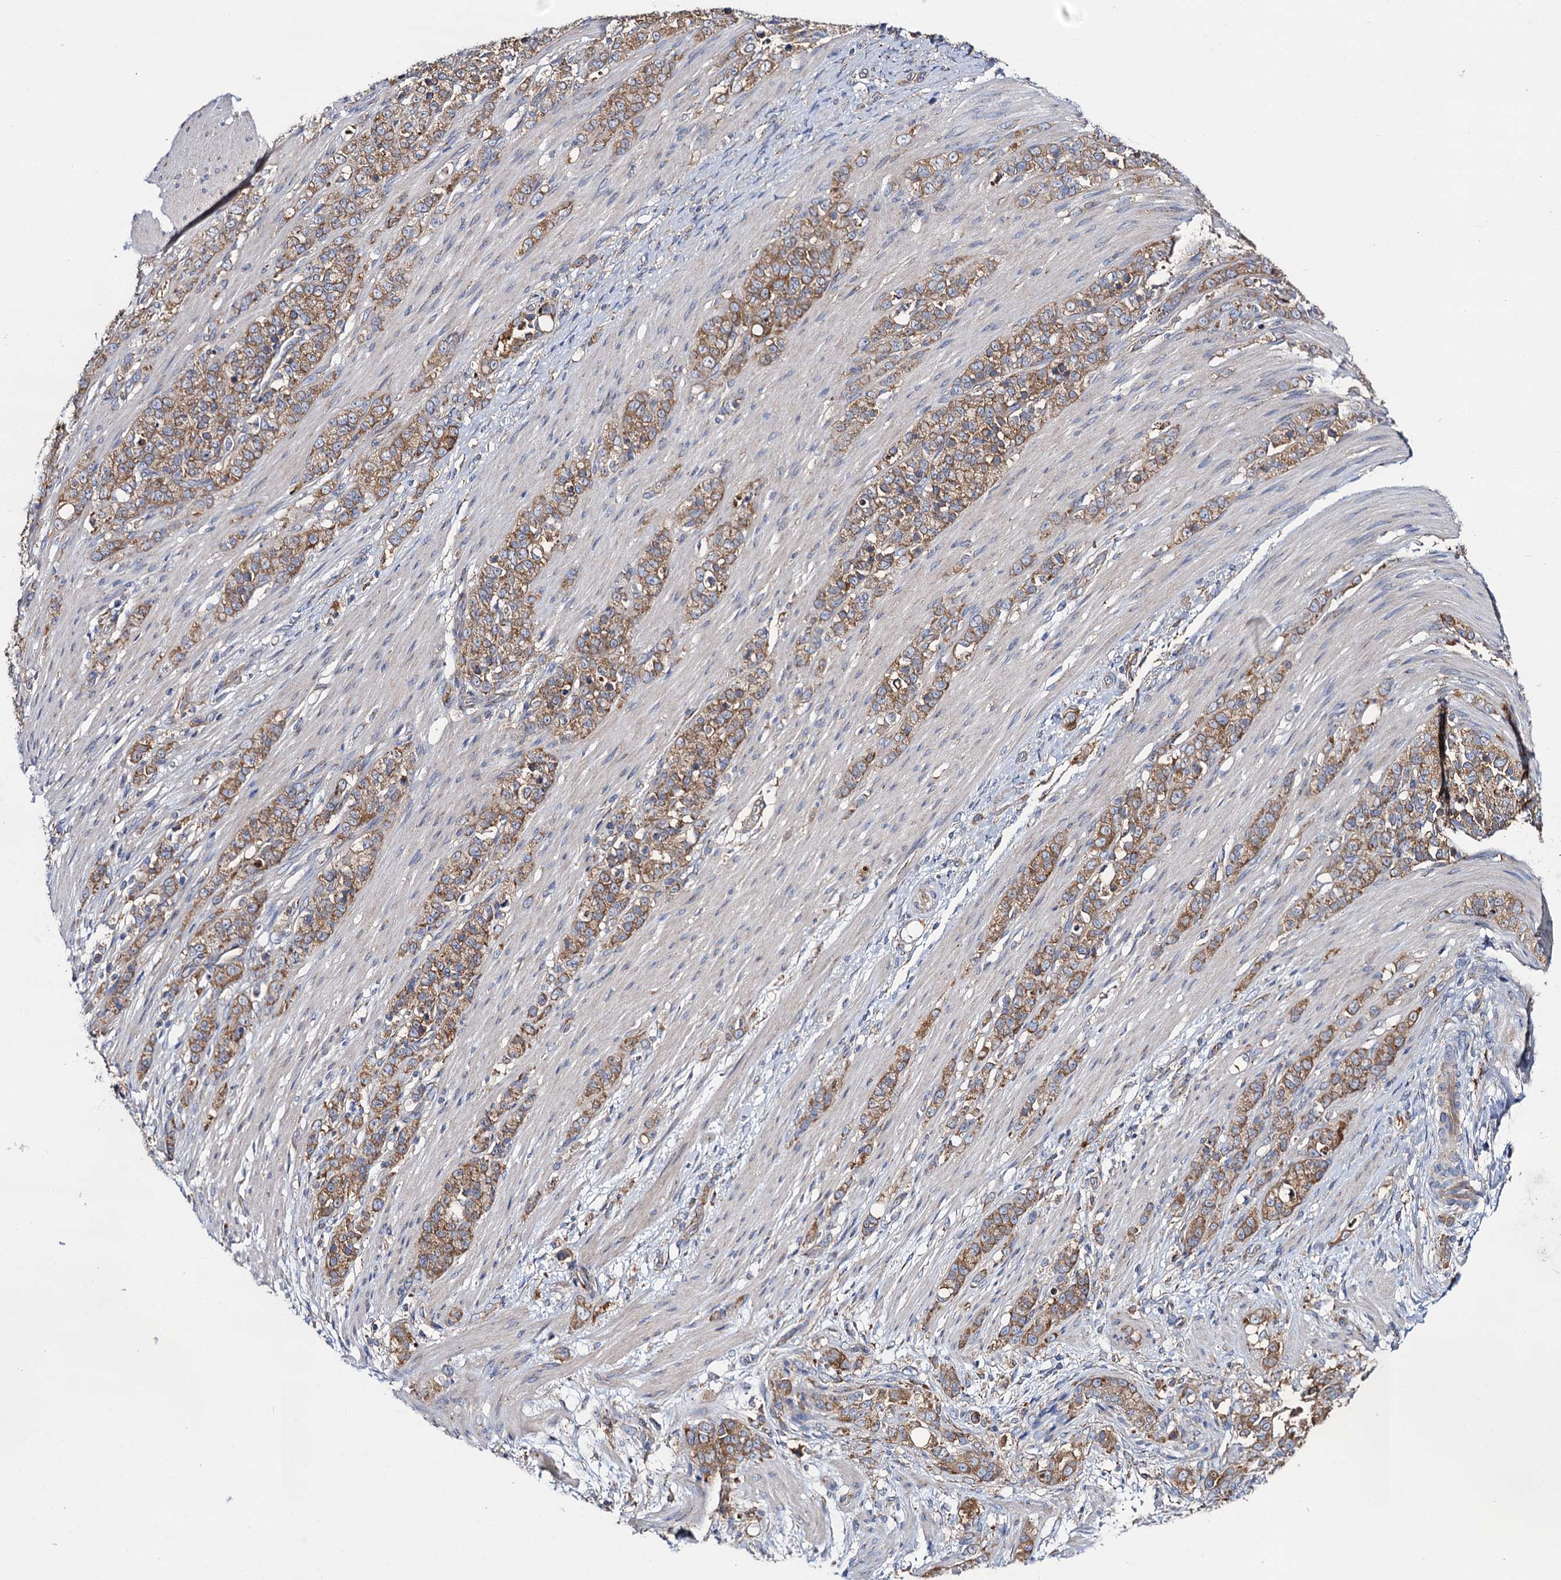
{"staining": {"intensity": "moderate", "quantity": ">75%", "location": "cytoplasmic/membranous"}, "tissue": "stomach cancer", "cell_type": "Tumor cells", "image_type": "cancer", "snomed": [{"axis": "morphology", "description": "Adenocarcinoma, NOS"}, {"axis": "topography", "description": "Stomach"}], "caption": "Stomach cancer (adenocarcinoma) stained with a brown dye shows moderate cytoplasmic/membranous positive expression in approximately >75% of tumor cells.", "gene": "DYDC1", "patient": {"sex": "female", "age": 79}}